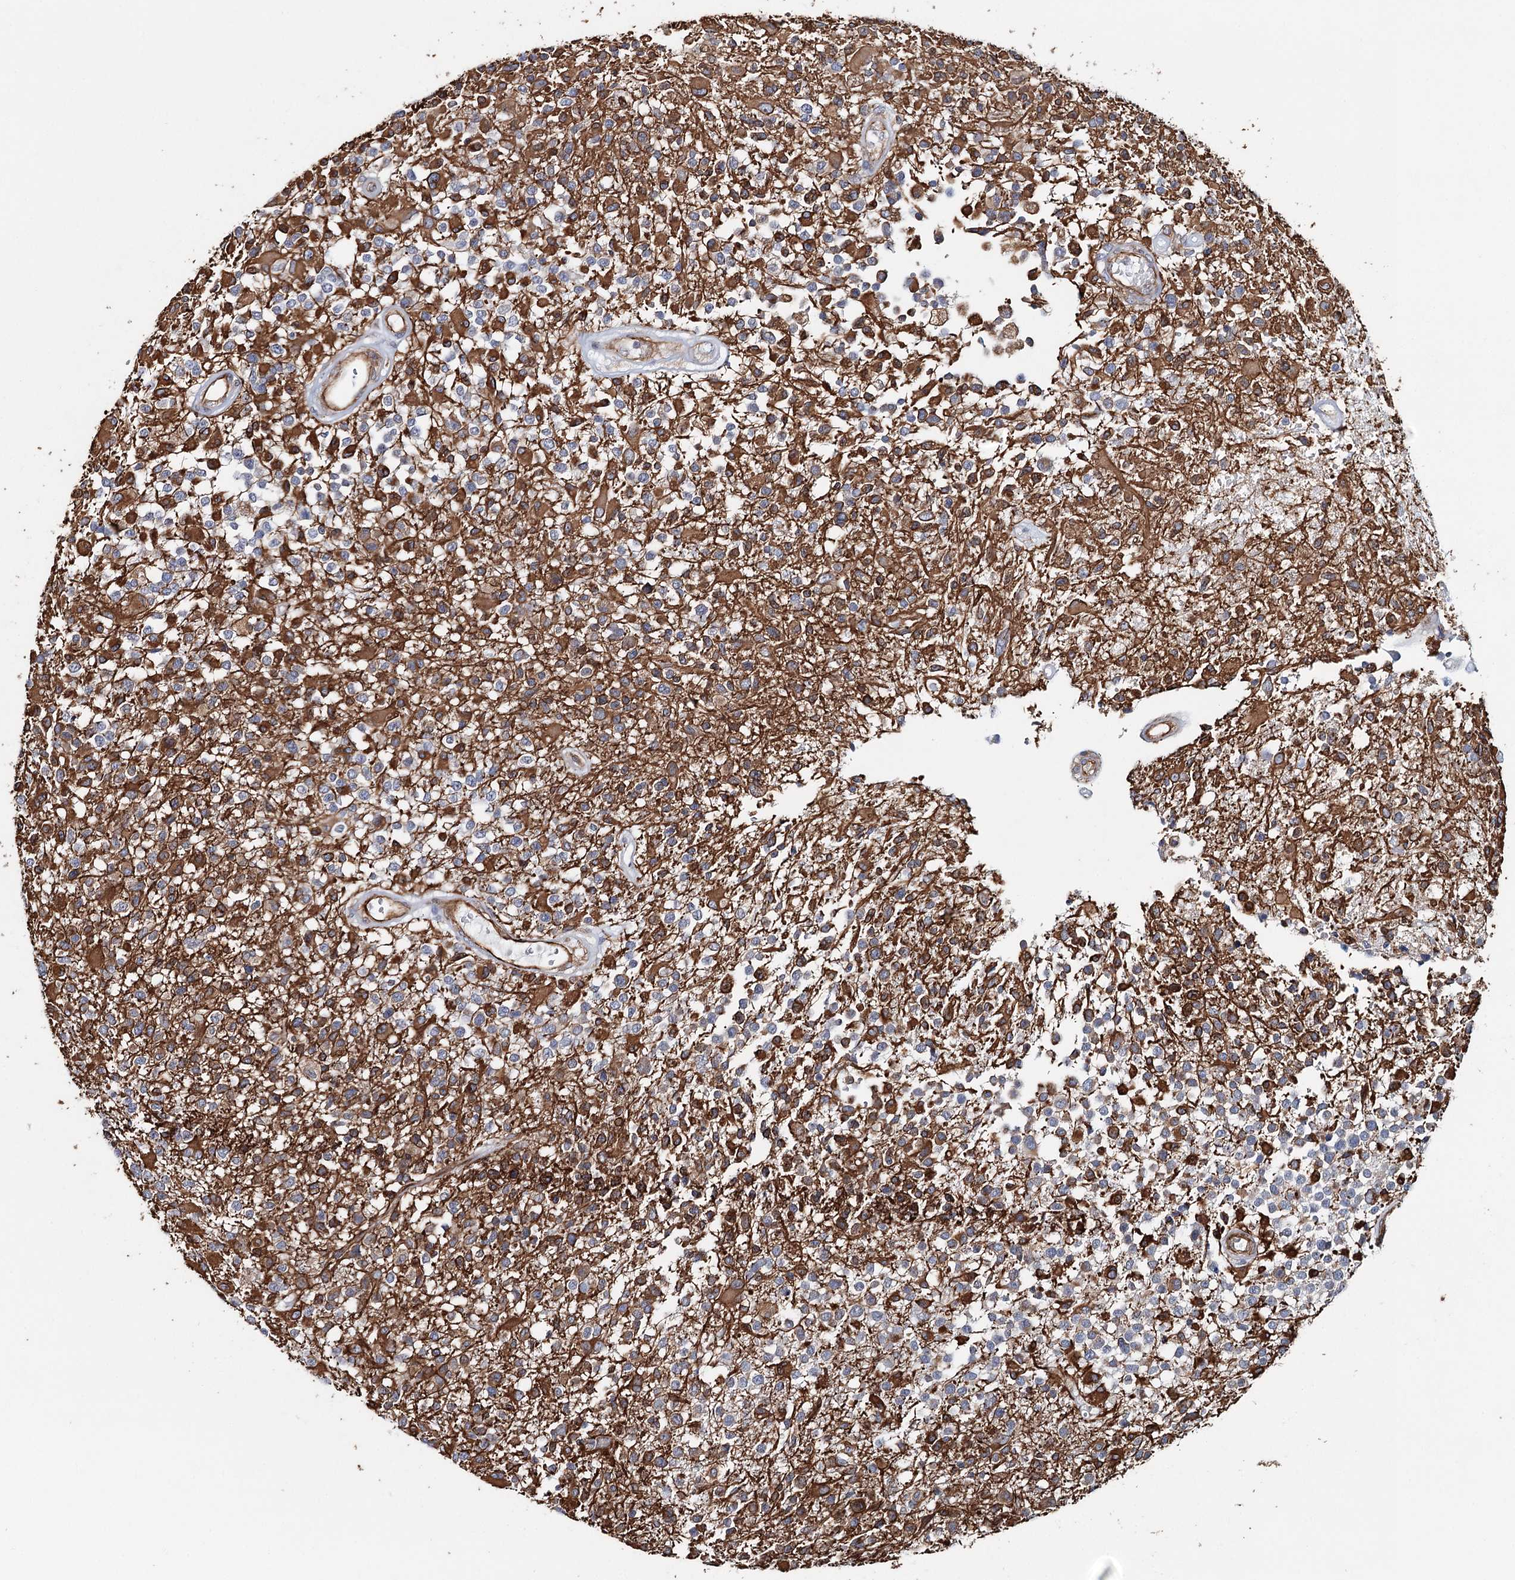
{"staining": {"intensity": "negative", "quantity": "none", "location": "none"}, "tissue": "glioma", "cell_type": "Tumor cells", "image_type": "cancer", "snomed": [{"axis": "morphology", "description": "Glioma, malignant, High grade"}, {"axis": "morphology", "description": "Glioblastoma, NOS"}, {"axis": "topography", "description": "Brain"}], "caption": "Protein analysis of glioma displays no significant expression in tumor cells.", "gene": "SYNPO", "patient": {"sex": "male", "age": 60}}